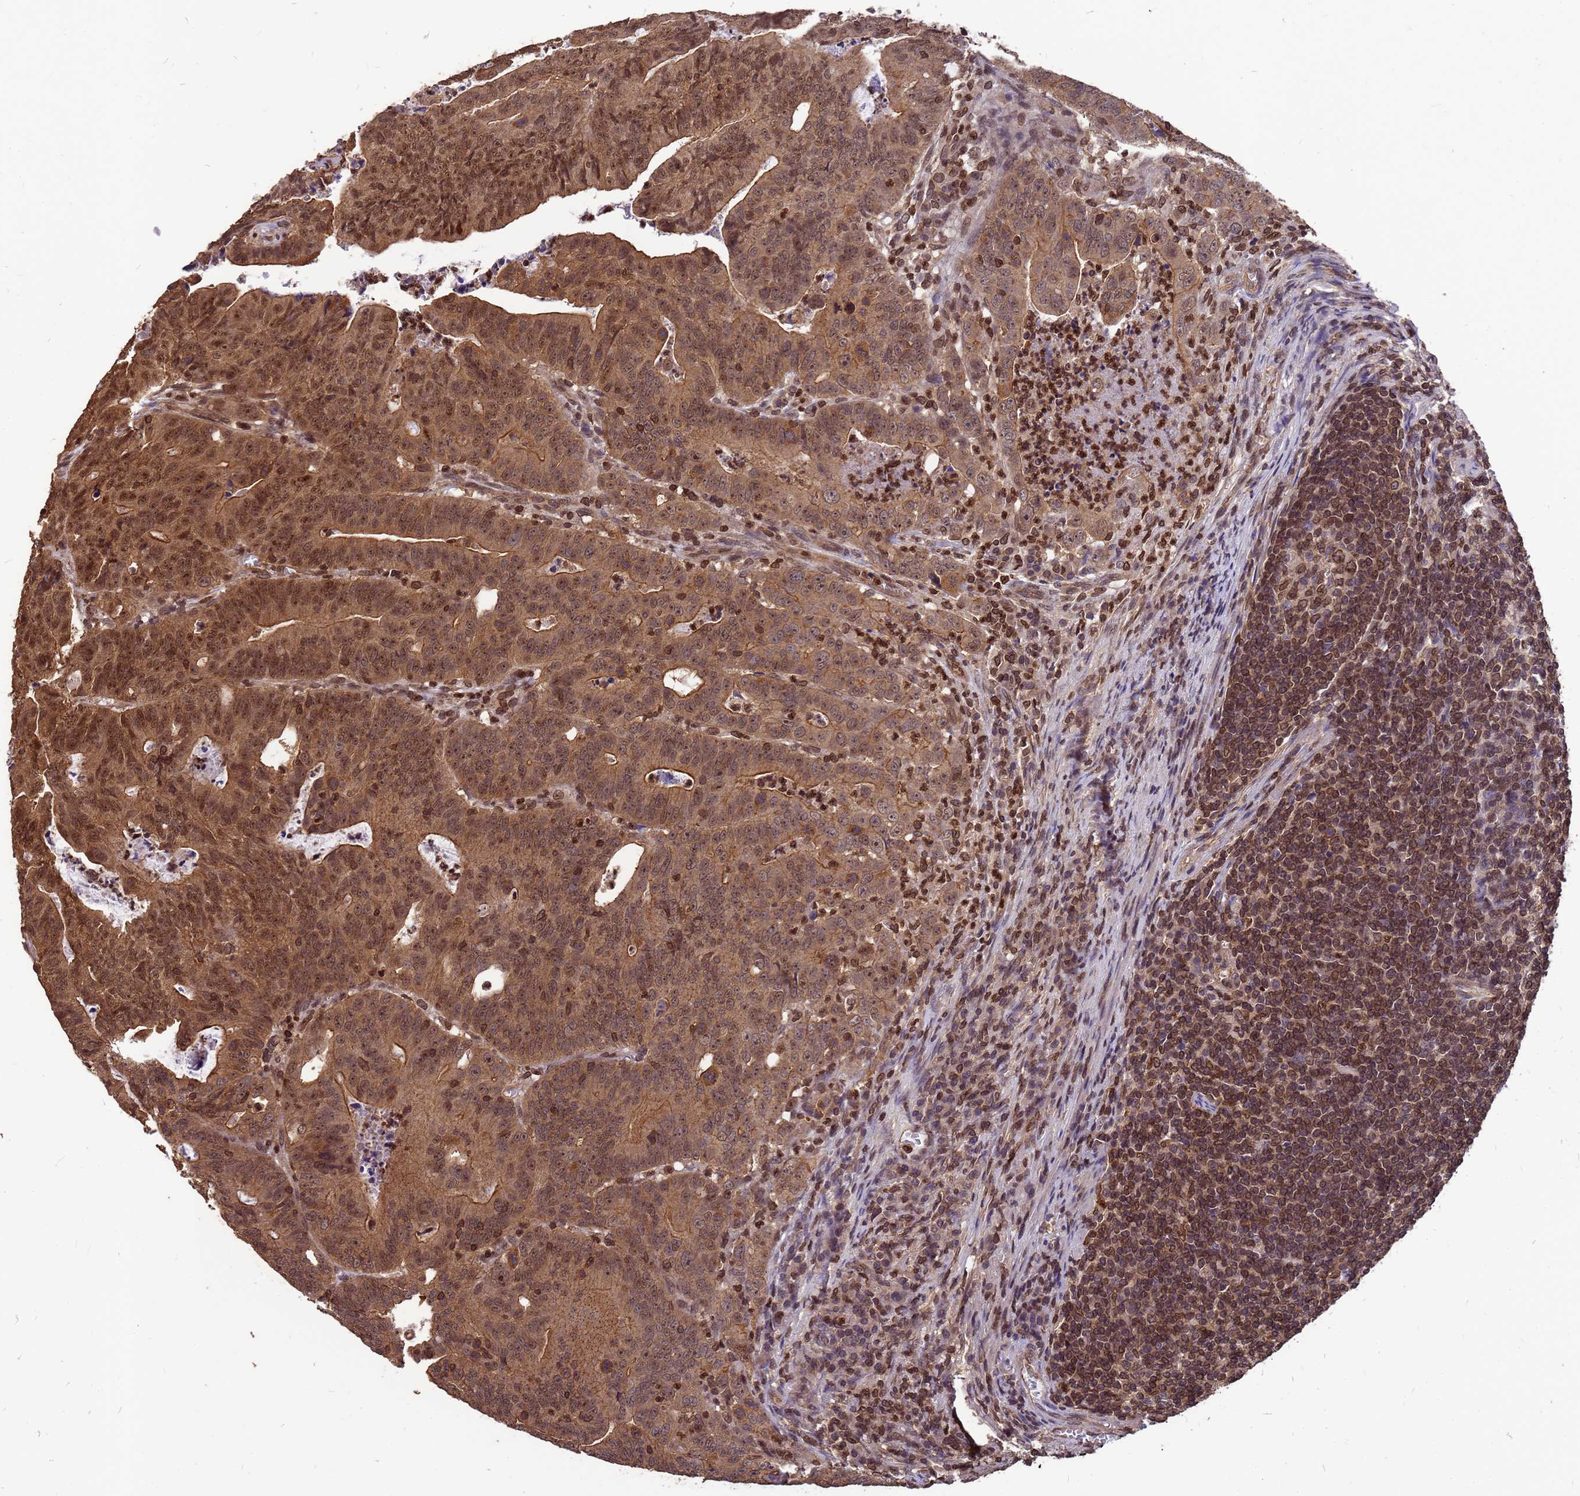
{"staining": {"intensity": "moderate", "quantity": ">75%", "location": "cytoplasmic/membranous,nuclear"}, "tissue": "colorectal cancer", "cell_type": "Tumor cells", "image_type": "cancer", "snomed": [{"axis": "morphology", "description": "Adenocarcinoma, NOS"}, {"axis": "topography", "description": "Rectum"}], "caption": "Immunohistochemical staining of human adenocarcinoma (colorectal) exhibits moderate cytoplasmic/membranous and nuclear protein expression in about >75% of tumor cells. (Brightfield microscopy of DAB IHC at high magnification).", "gene": "C1orf35", "patient": {"sex": "male", "age": 69}}